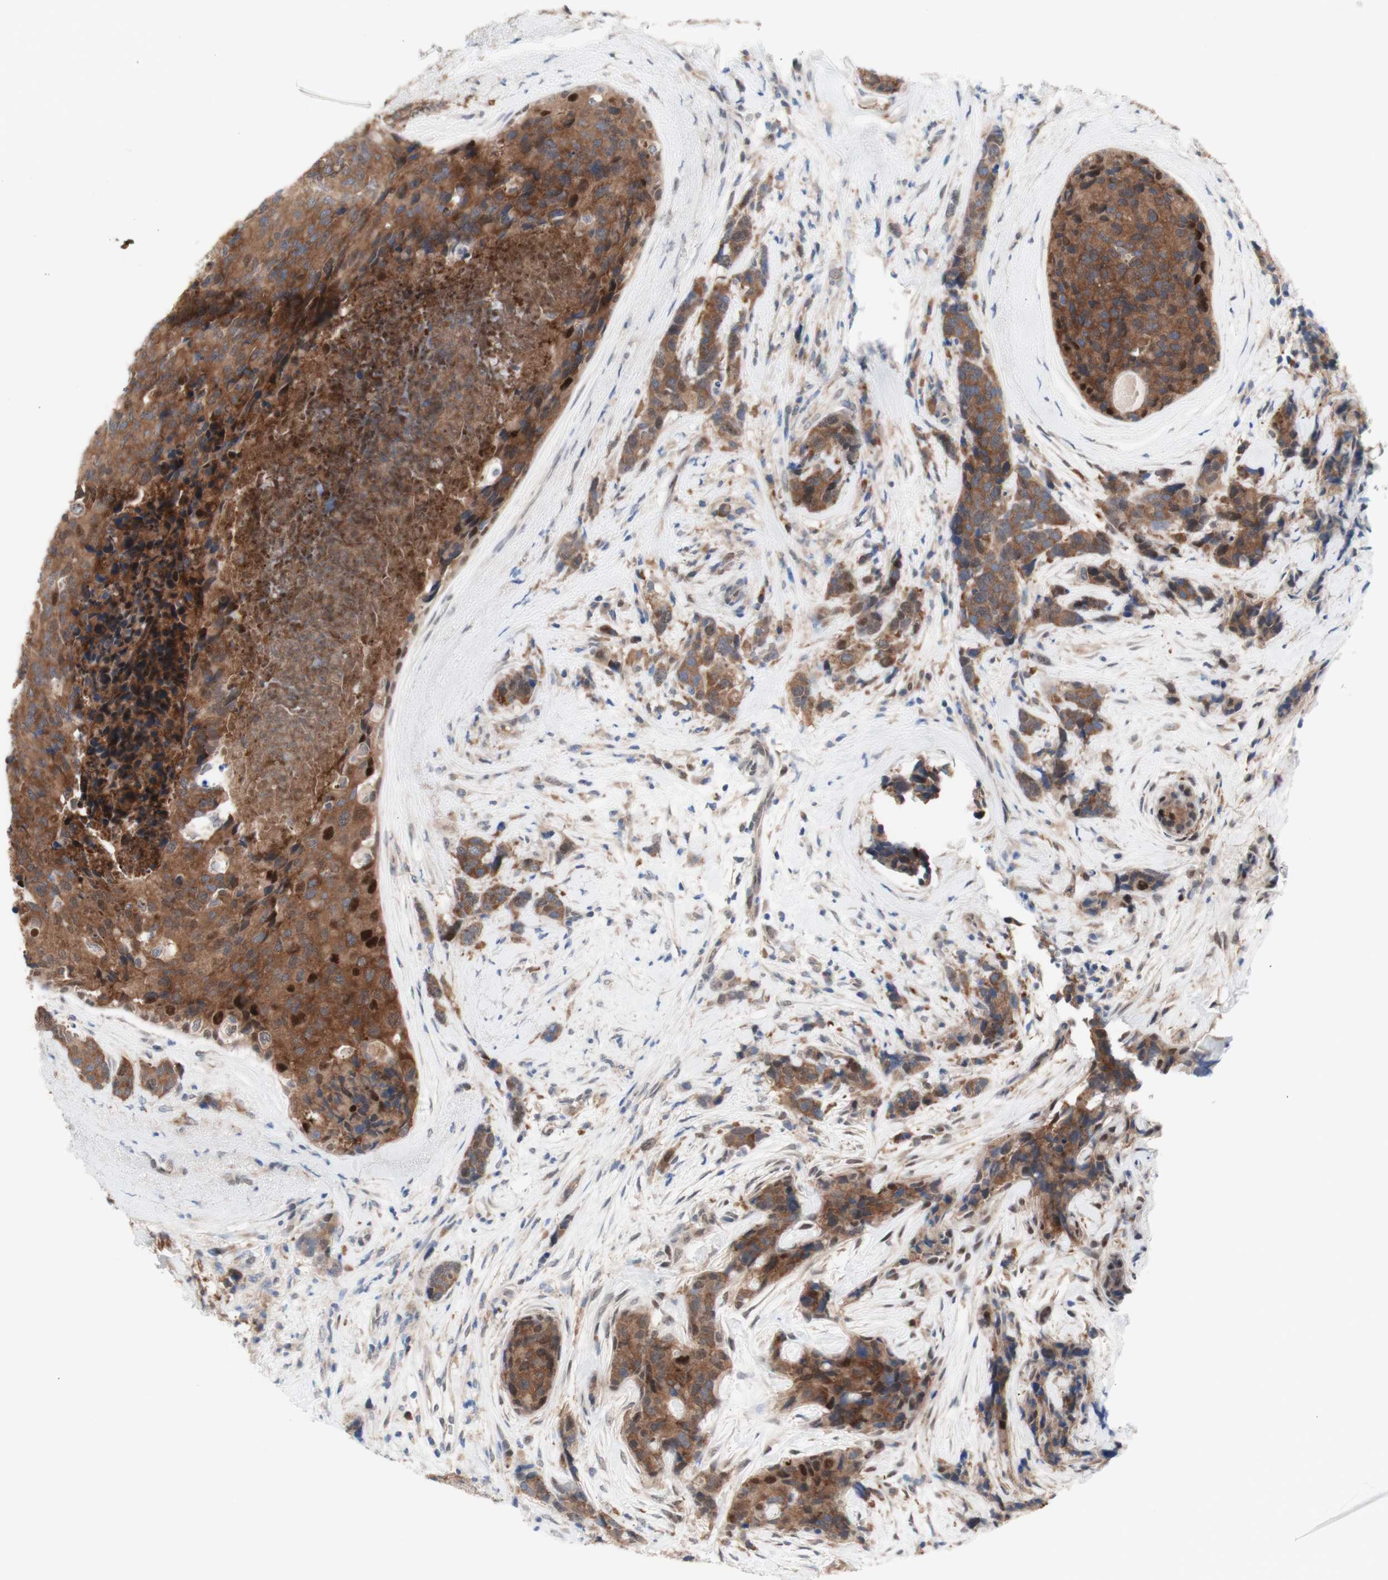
{"staining": {"intensity": "moderate", "quantity": ">75%", "location": "cytoplasmic/membranous"}, "tissue": "breast cancer", "cell_type": "Tumor cells", "image_type": "cancer", "snomed": [{"axis": "morphology", "description": "Lobular carcinoma"}, {"axis": "topography", "description": "Breast"}], "caption": "Breast lobular carcinoma stained for a protein displays moderate cytoplasmic/membranous positivity in tumor cells.", "gene": "PRMT5", "patient": {"sex": "female", "age": 59}}